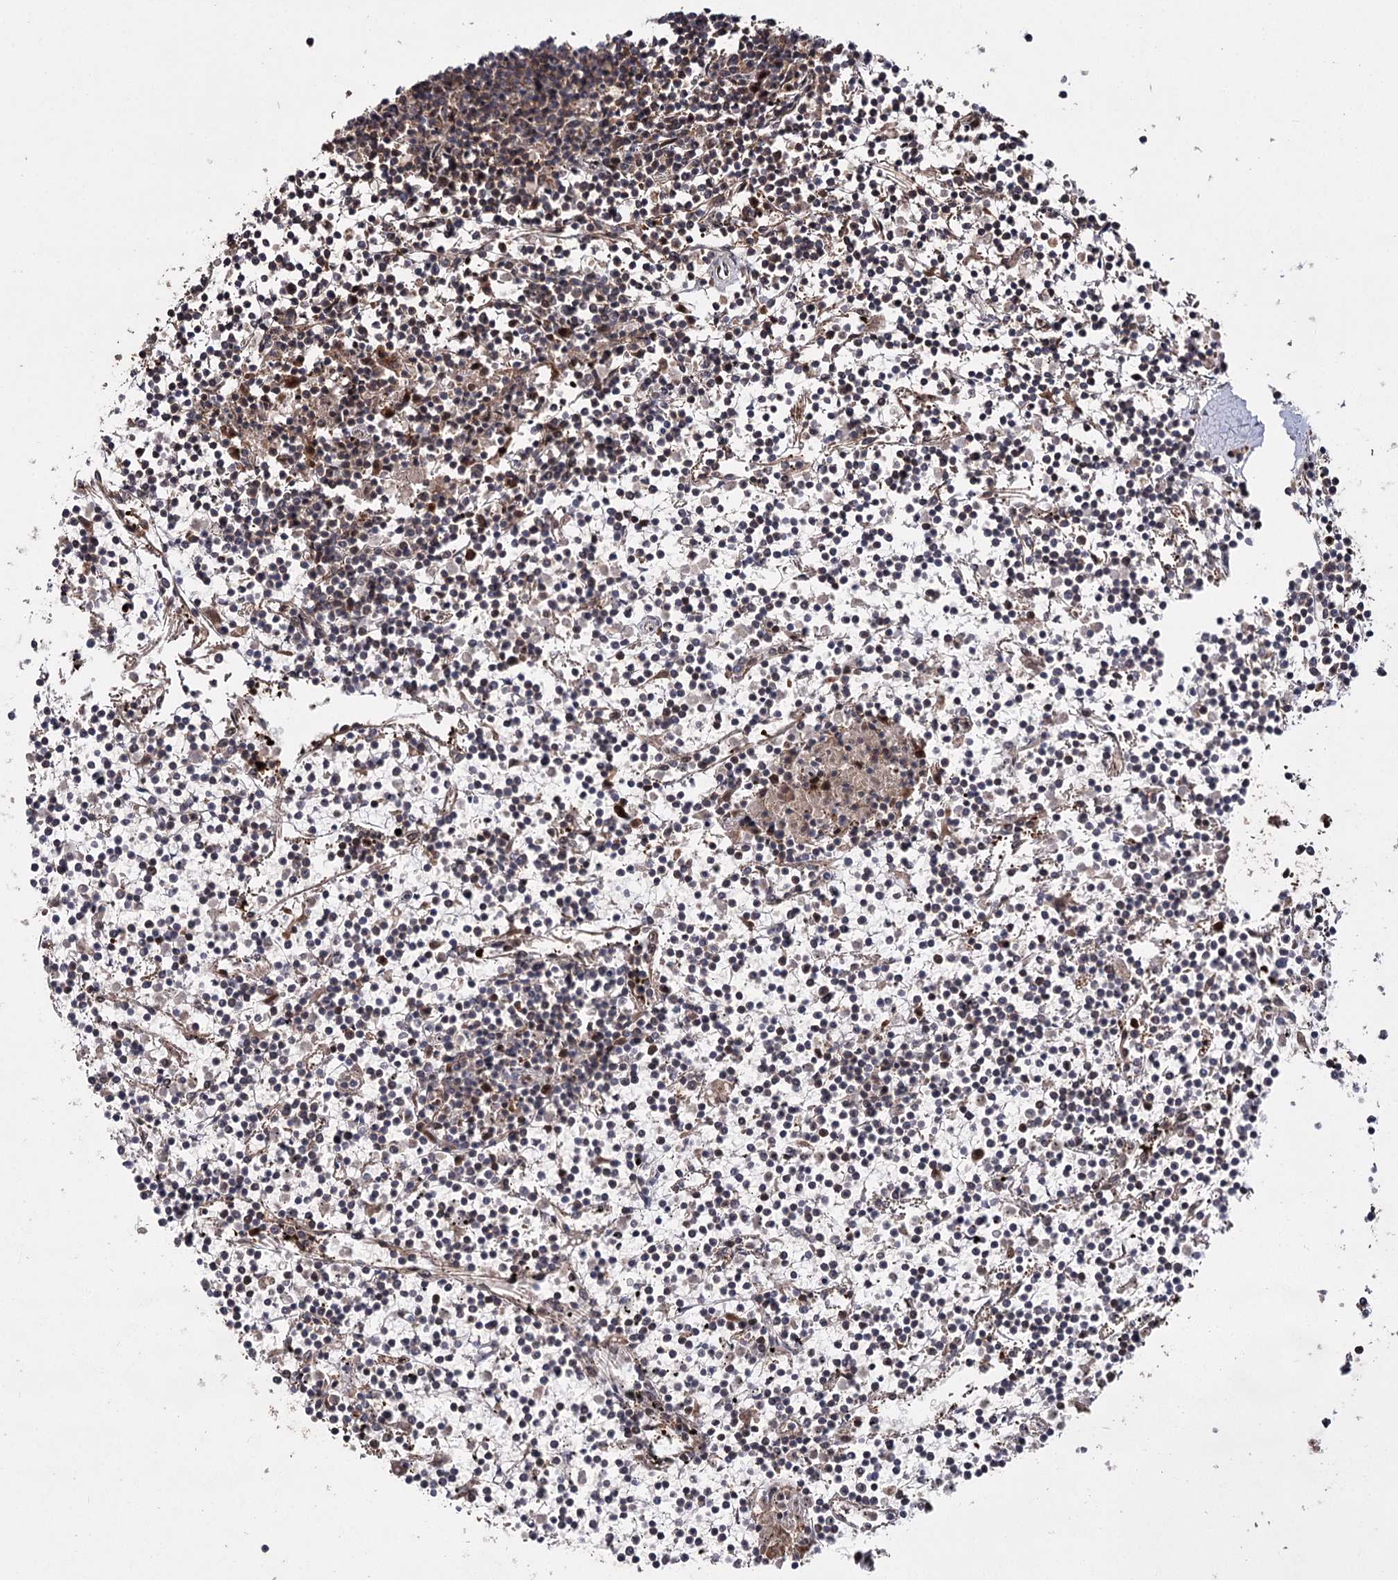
{"staining": {"intensity": "moderate", "quantity": "<25%", "location": "cytoplasmic/membranous,nuclear"}, "tissue": "lymphoma", "cell_type": "Tumor cells", "image_type": "cancer", "snomed": [{"axis": "morphology", "description": "Malignant lymphoma, non-Hodgkin's type, Low grade"}, {"axis": "topography", "description": "Spleen"}], "caption": "Approximately <25% of tumor cells in lymphoma reveal moderate cytoplasmic/membranous and nuclear protein staining as visualized by brown immunohistochemical staining.", "gene": "MKNK2", "patient": {"sex": "female", "age": 19}}